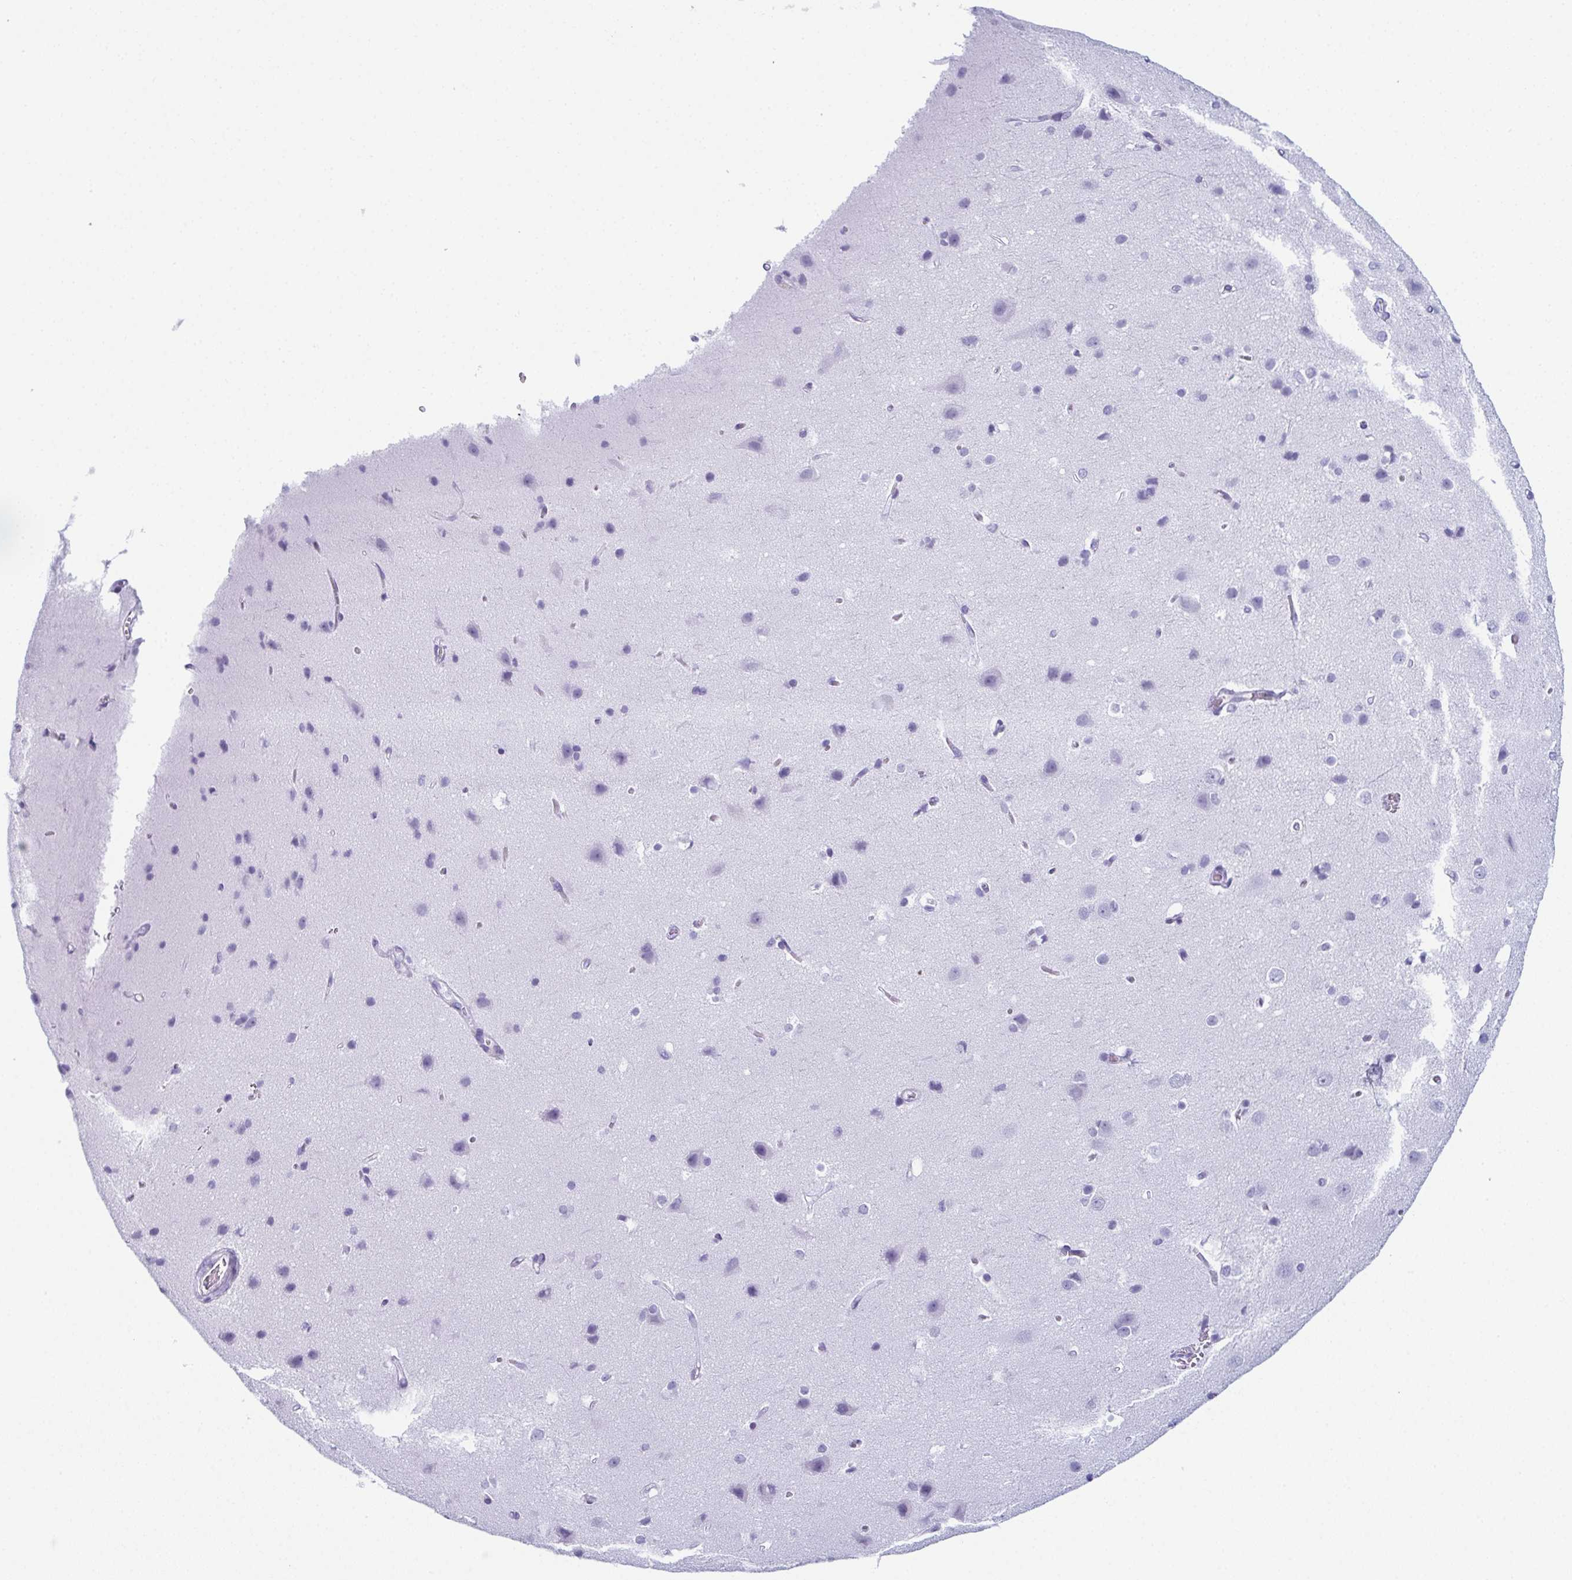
{"staining": {"intensity": "negative", "quantity": "none", "location": "none"}, "tissue": "cerebral cortex", "cell_type": "Endothelial cells", "image_type": "normal", "snomed": [{"axis": "morphology", "description": "Normal tissue, NOS"}, {"axis": "topography", "description": "Cerebral cortex"}], "caption": "This image is of normal cerebral cortex stained with immunohistochemistry to label a protein in brown with the nuclei are counter-stained blue. There is no staining in endothelial cells.", "gene": "ENKUR", "patient": {"sex": "male", "age": 37}}